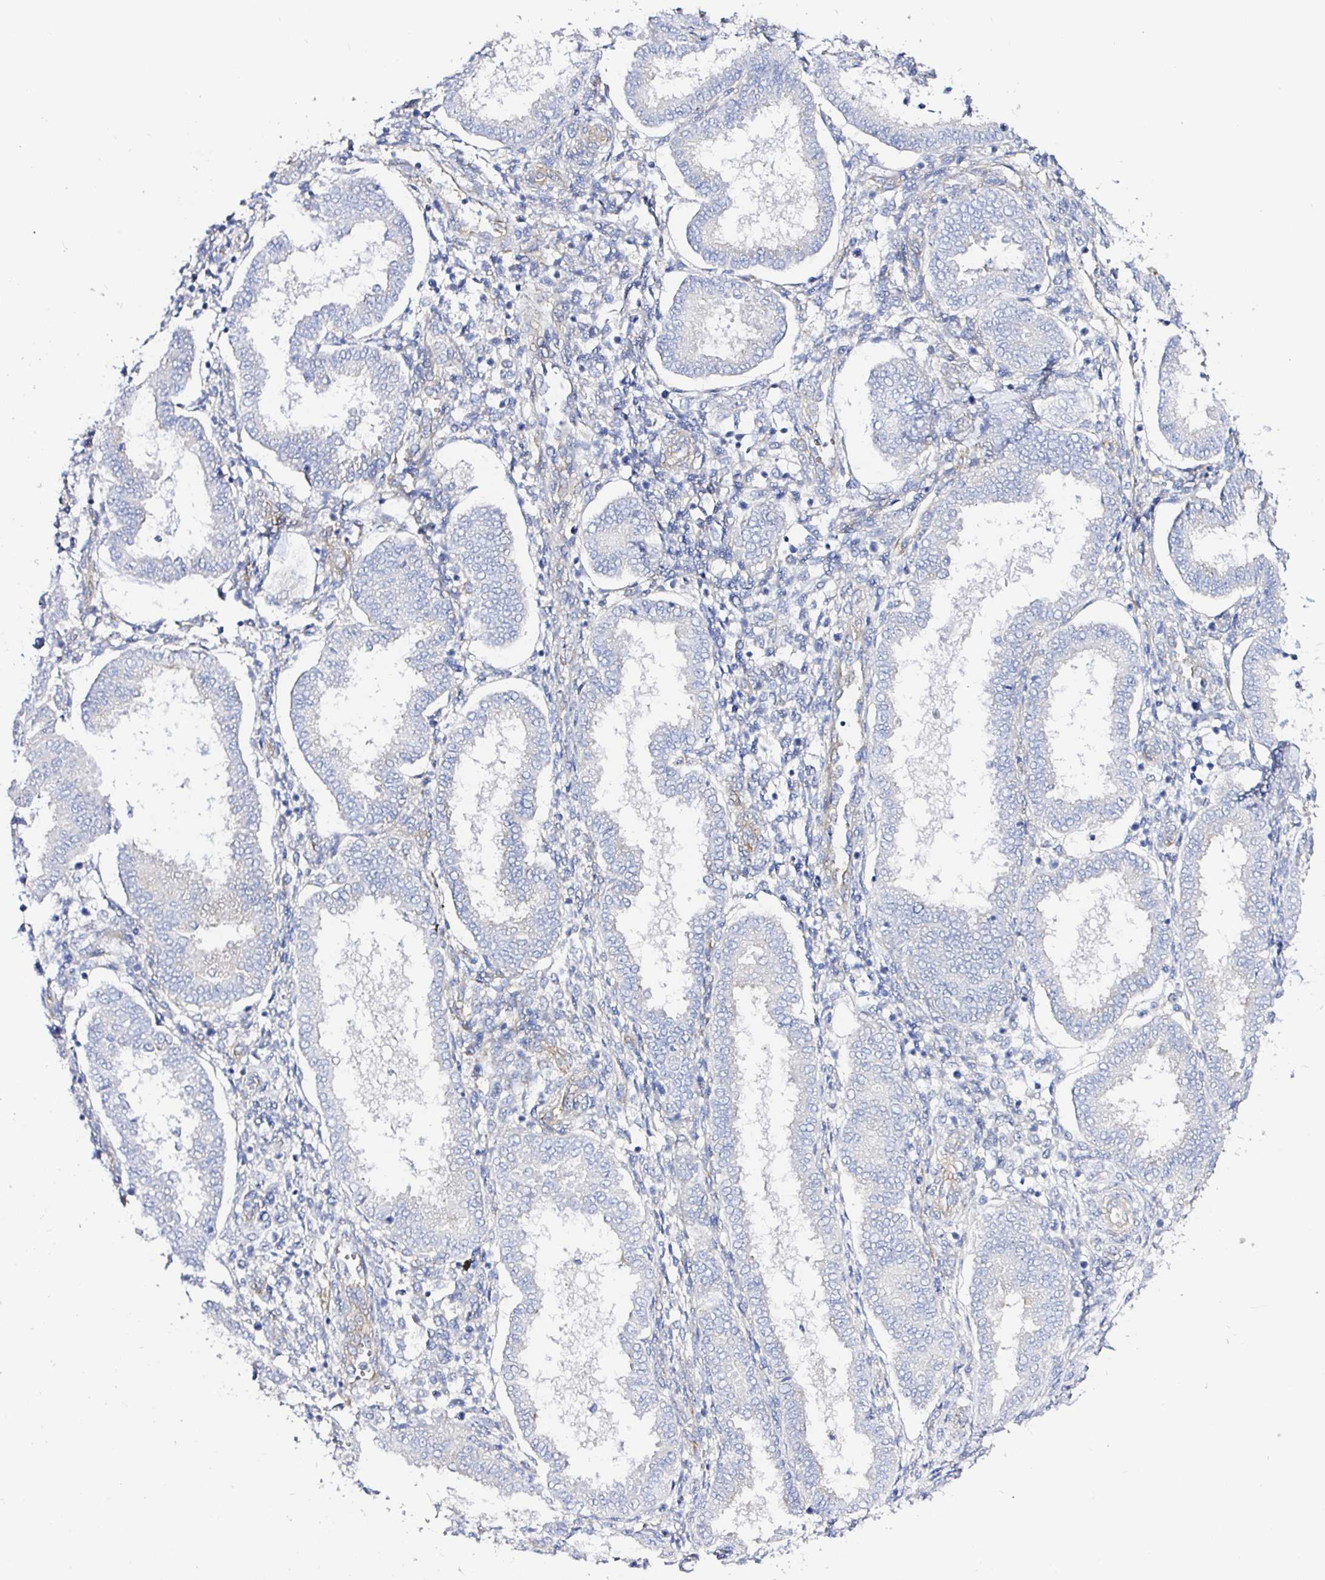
{"staining": {"intensity": "negative", "quantity": "none", "location": "none"}, "tissue": "endometrium", "cell_type": "Cells in endometrial stroma", "image_type": "normal", "snomed": [{"axis": "morphology", "description": "Normal tissue, NOS"}, {"axis": "topography", "description": "Endometrium"}], "caption": "Immunohistochemical staining of normal endometrium reveals no significant staining in cells in endometrial stroma. (Immunohistochemistry (ihc), brightfield microscopy, high magnification).", "gene": "ARL4D", "patient": {"sex": "female", "age": 24}}